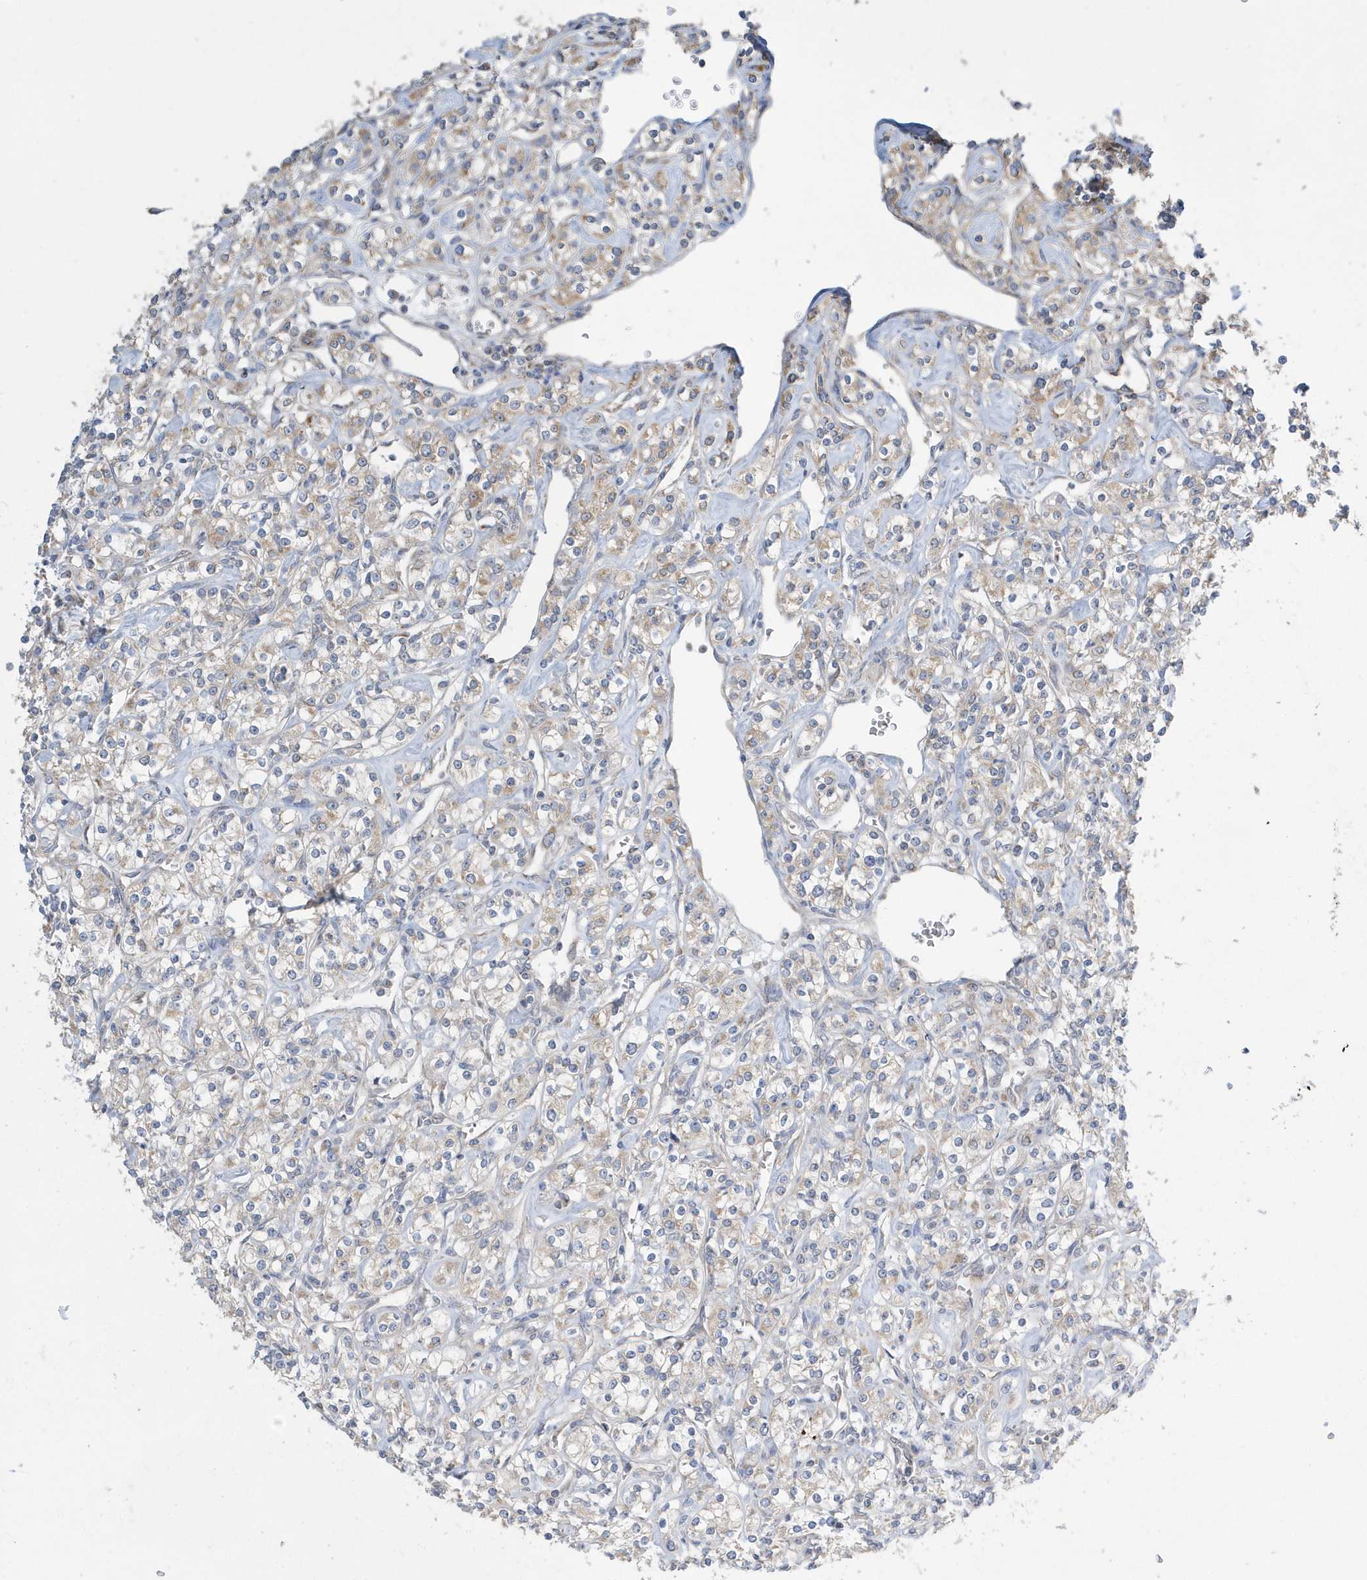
{"staining": {"intensity": "weak", "quantity": "25%-75%", "location": "cytoplasmic/membranous"}, "tissue": "renal cancer", "cell_type": "Tumor cells", "image_type": "cancer", "snomed": [{"axis": "morphology", "description": "Adenocarcinoma, NOS"}, {"axis": "topography", "description": "Kidney"}], "caption": "Human renal adenocarcinoma stained with a brown dye demonstrates weak cytoplasmic/membranous positive staining in approximately 25%-75% of tumor cells.", "gene": "SPATA5", "patient": {"sex": "male", "age": 77}}